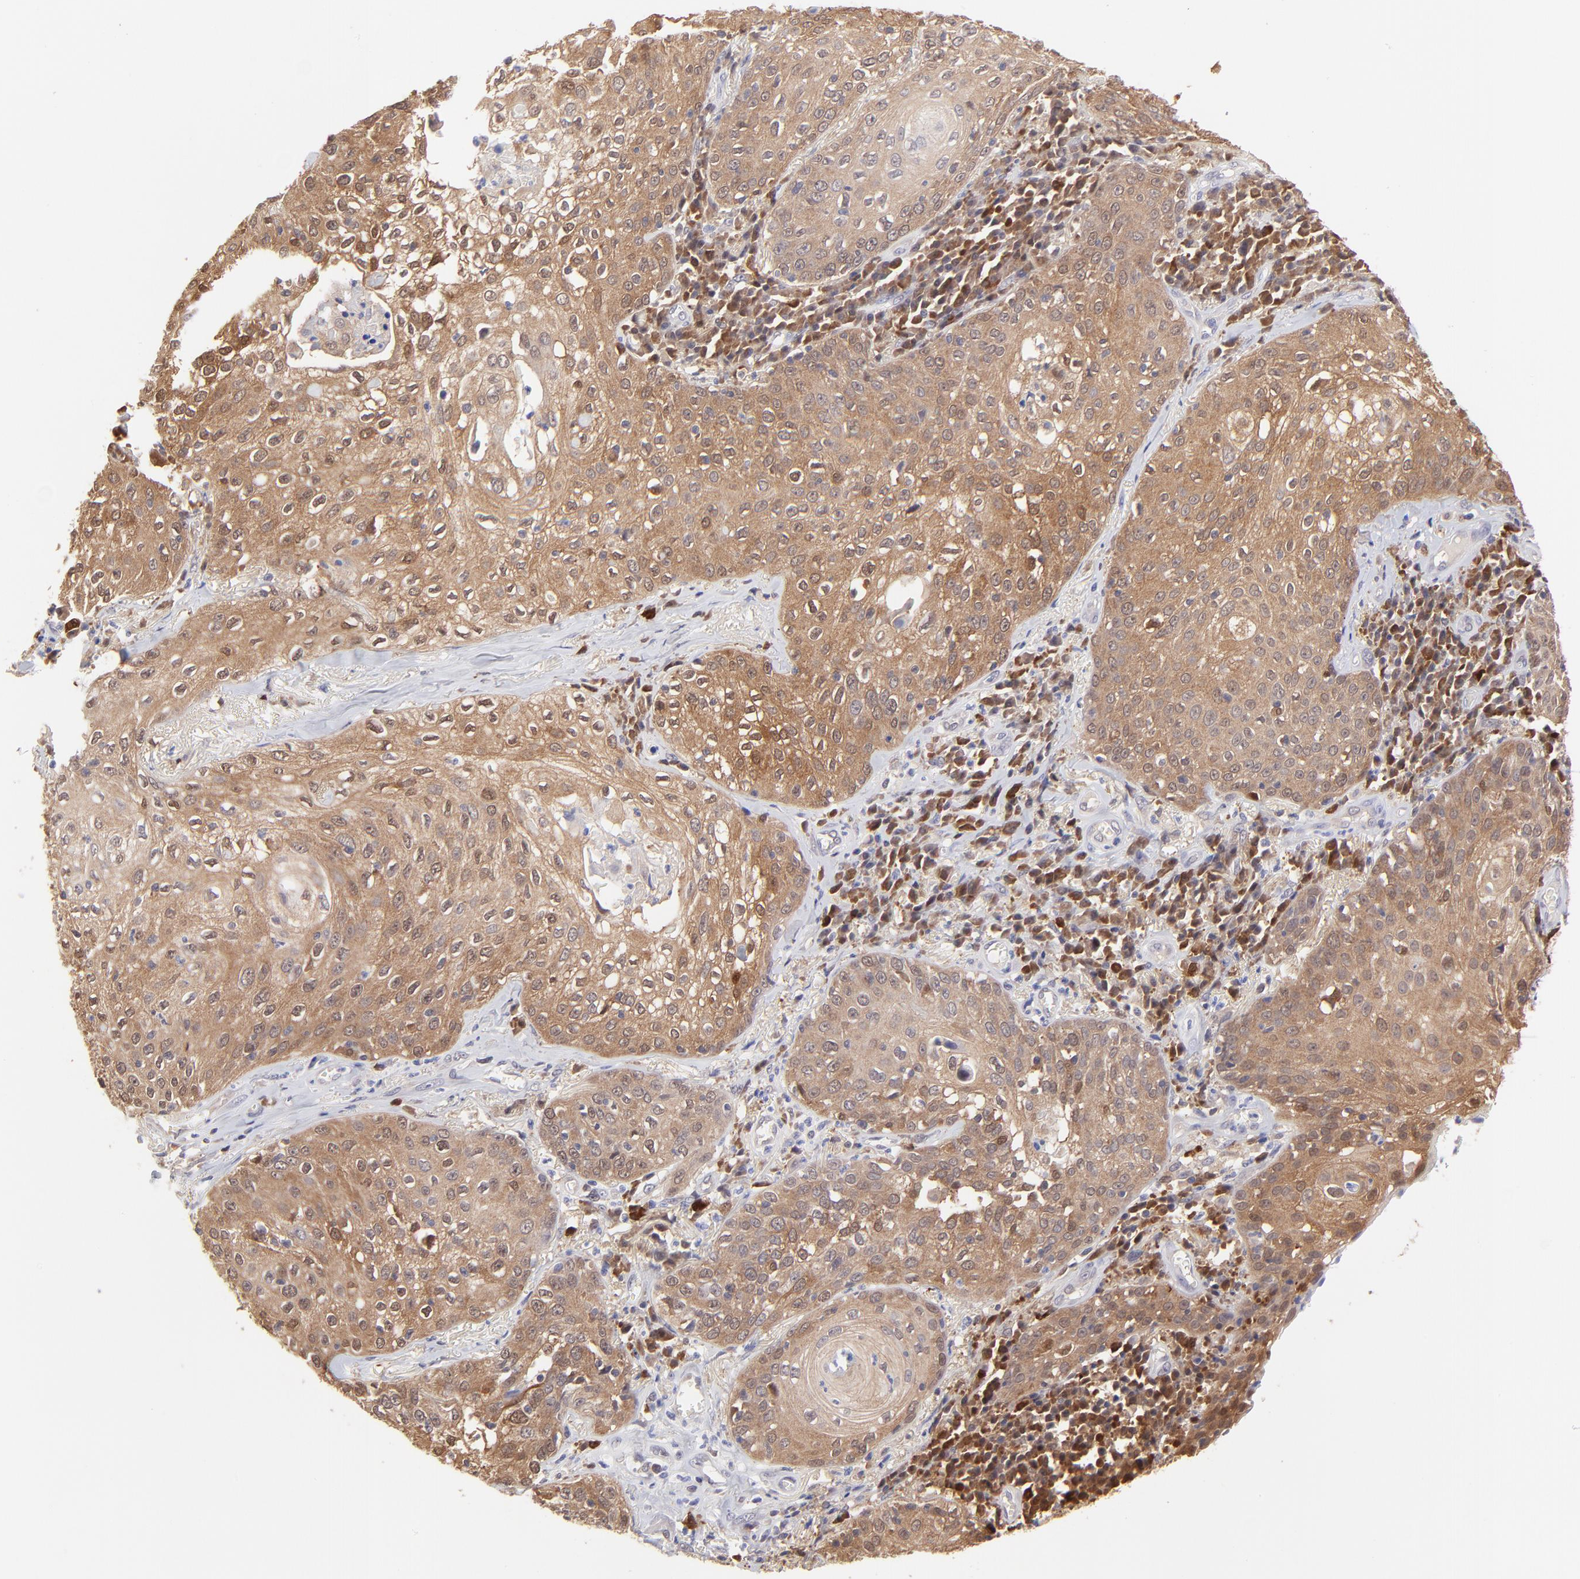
{"staining": {"intensity": "moderate", "quantity": "25%-75%", "location": "cytoplasmic/membranous,nuclear"}, "tissue": "skin cancer", "cell_type": "Tumor cells", "image_type": "cancer", "snomed": [{"axis": "morphology", "description": "Squamous cell carcinoma, NOS"}, {"axis": "topography", "description": "Skin"}], "caption": "Tumor cells exhibit moderate cytoplasmic/membranous and nuclear positivity in about 25%-75% of cells in skin cancer.", "gene": "HYAL1", "patient": {"sex": "male", "age": 65}}